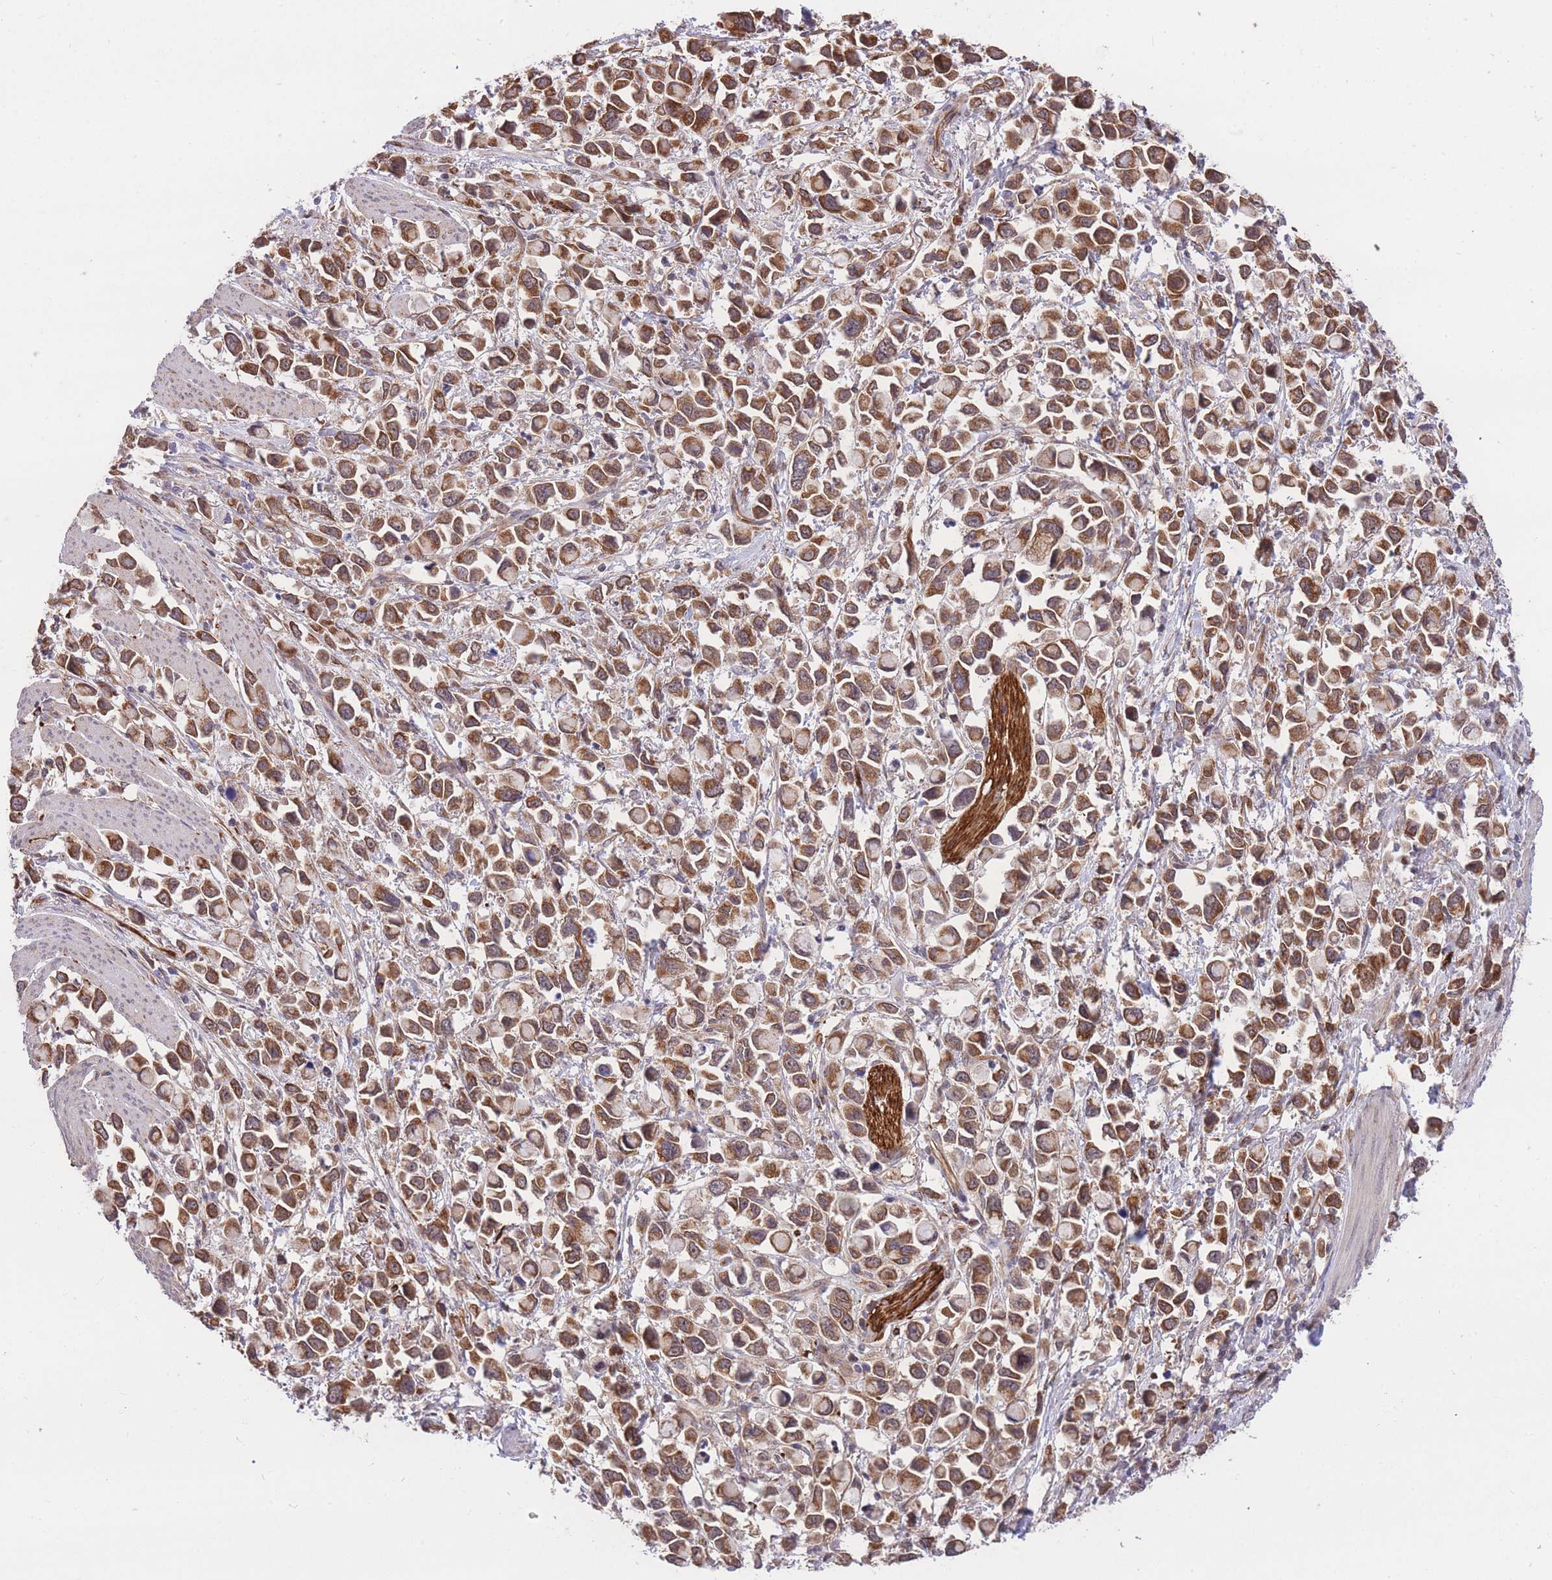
{"staining": {"intensity": "moderate", "quantity": ">75%", "location": "cytoplasmic/membranous"}, "tissue": "stomach cancer", "cell_type": "Tumor cells", "image_type": "cancer", "snomed": [{"axis": "morphology", "description": "Adenocarcinoma, NOS"}, {"axis": "topography", "description": "Stomach"}], "caption": "Stomach cancer was stained to show a protein in brown. There is medium levels of moderate cytoplasmic/membranous staining in about >75% of tumor cells. Immunohistochemistry (ihc) stains the protein in brown and the nuclei are stained blue.", "gene": "EXOSC8", "patient": {"sex": "female", "age": 81}}